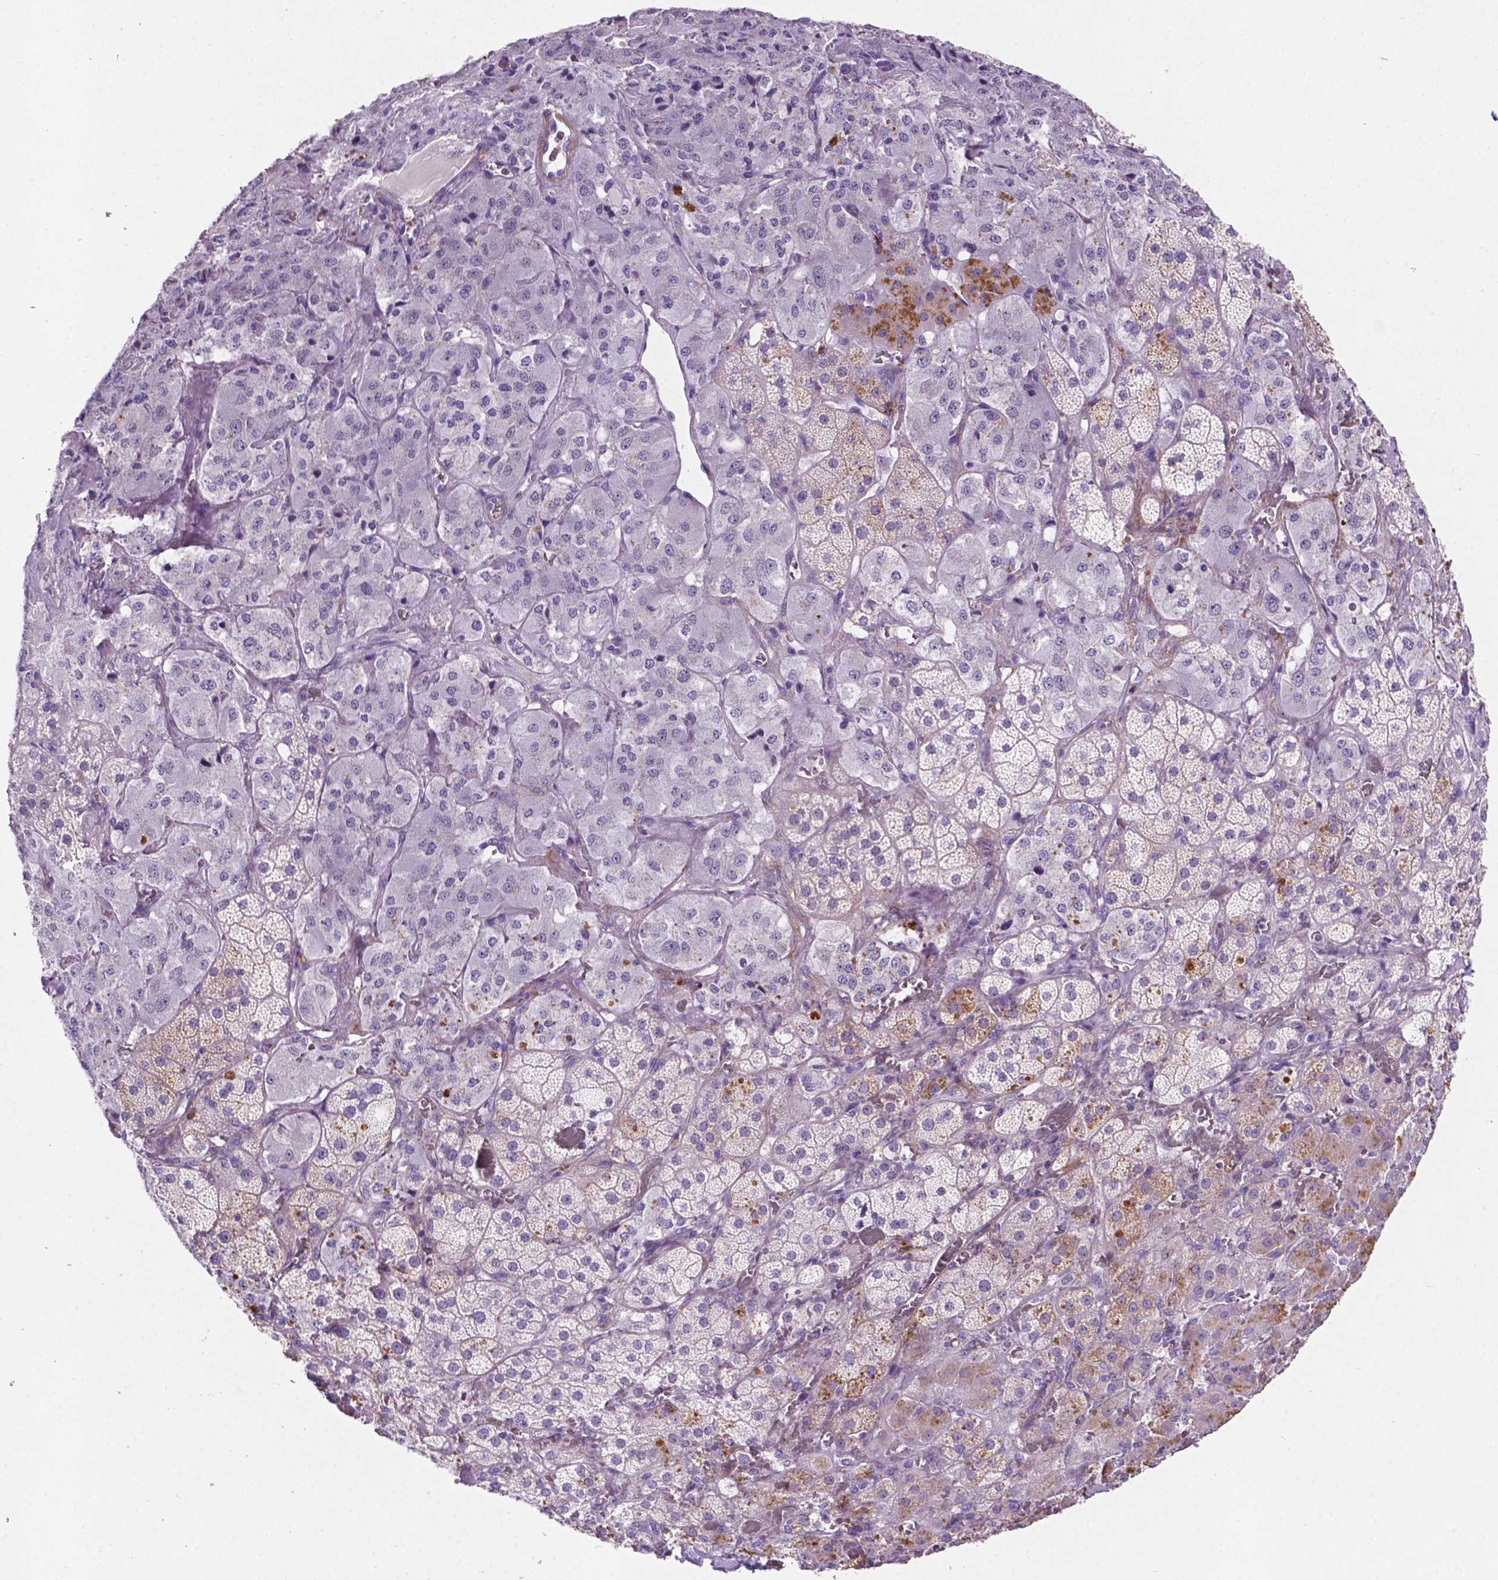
{"staining": {"intensity": "strong", "quantity": "<25%", "location": "cytoplasmic/membranous"}, "tissue": "adrenal gland", "cell_type": "Glandular cells", "image_type": "normal", "snomed": [{"axis": "morphology", "description": "Normal tissue, NOS"}, {"axis": "topography", "description": "Adrenal gland"}], "caption": "Human adrenal gland stained with a brown dye displays strong cytoplasmic/membranous positive expression in about <25% of glandular cells.", "gene": "ASPG", "patient": {"sex": "male", "age": 57}}